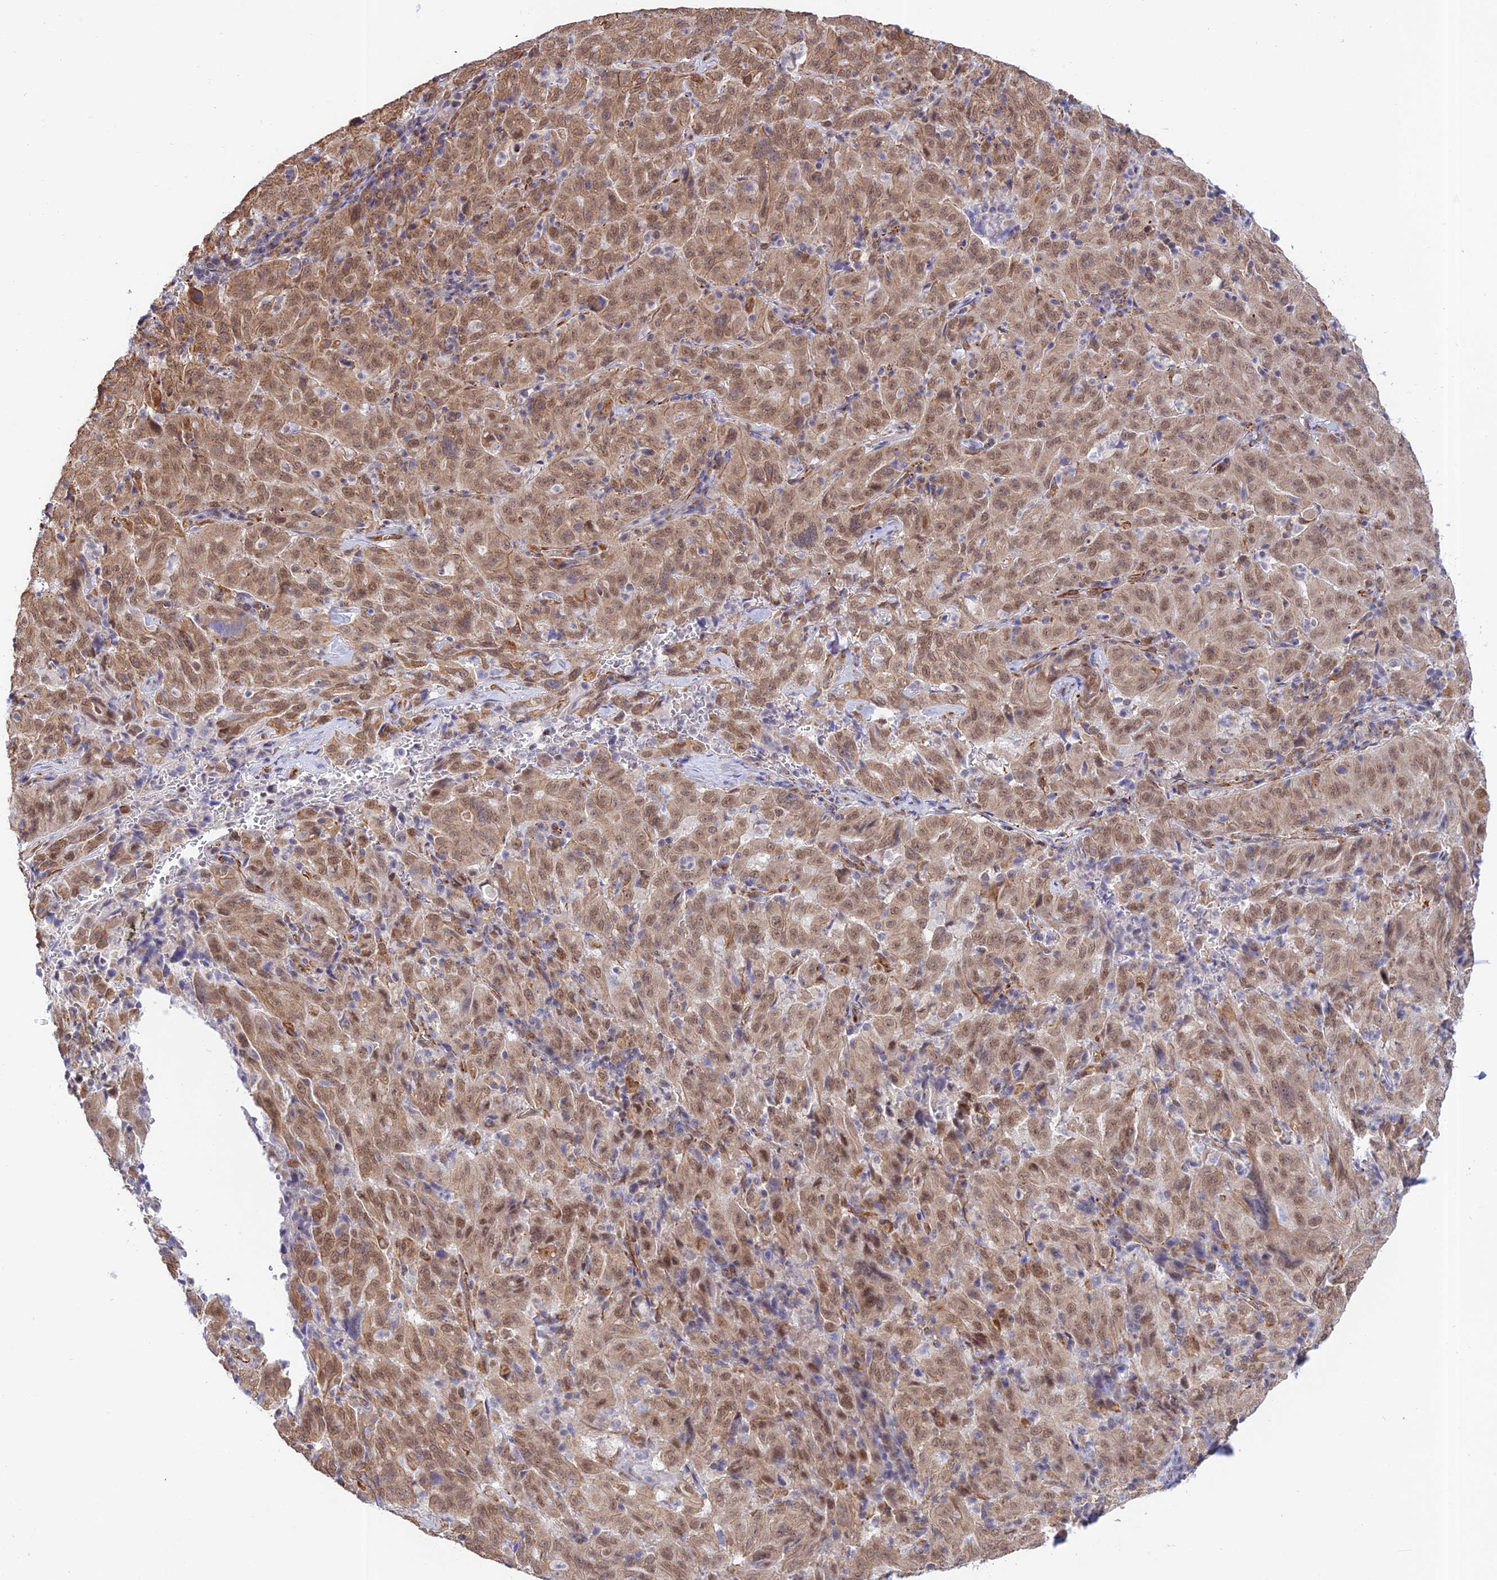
{"staining": {"intensity": "moderate", "quantity": ">75%", "location": "cytoplasmic/membranous,nuclear"}, "tissue": "pancreatic cancer", "cell_type": "Tumor cells", "image_type": "cancer", "snomed": [{"axis": "morphology", "description": "Adenocarcinoma, NOS"}, {"axis": "topography", "description": "Pancreas"}], "caption": "Immunohistochemistry photomicrograph of neoplastic tissue: human pancreatic adenocarcinoma stained using IHC demonstrates medium levels of moderate protein expression localized specifically in the cytoplasmic/membranous and nuclear of tumor cells, appearing as a cytoplasmic/membranous and nuclear brown color.", "gene": "PAGR1", "patient": {"sex": "male", "age": 63}}